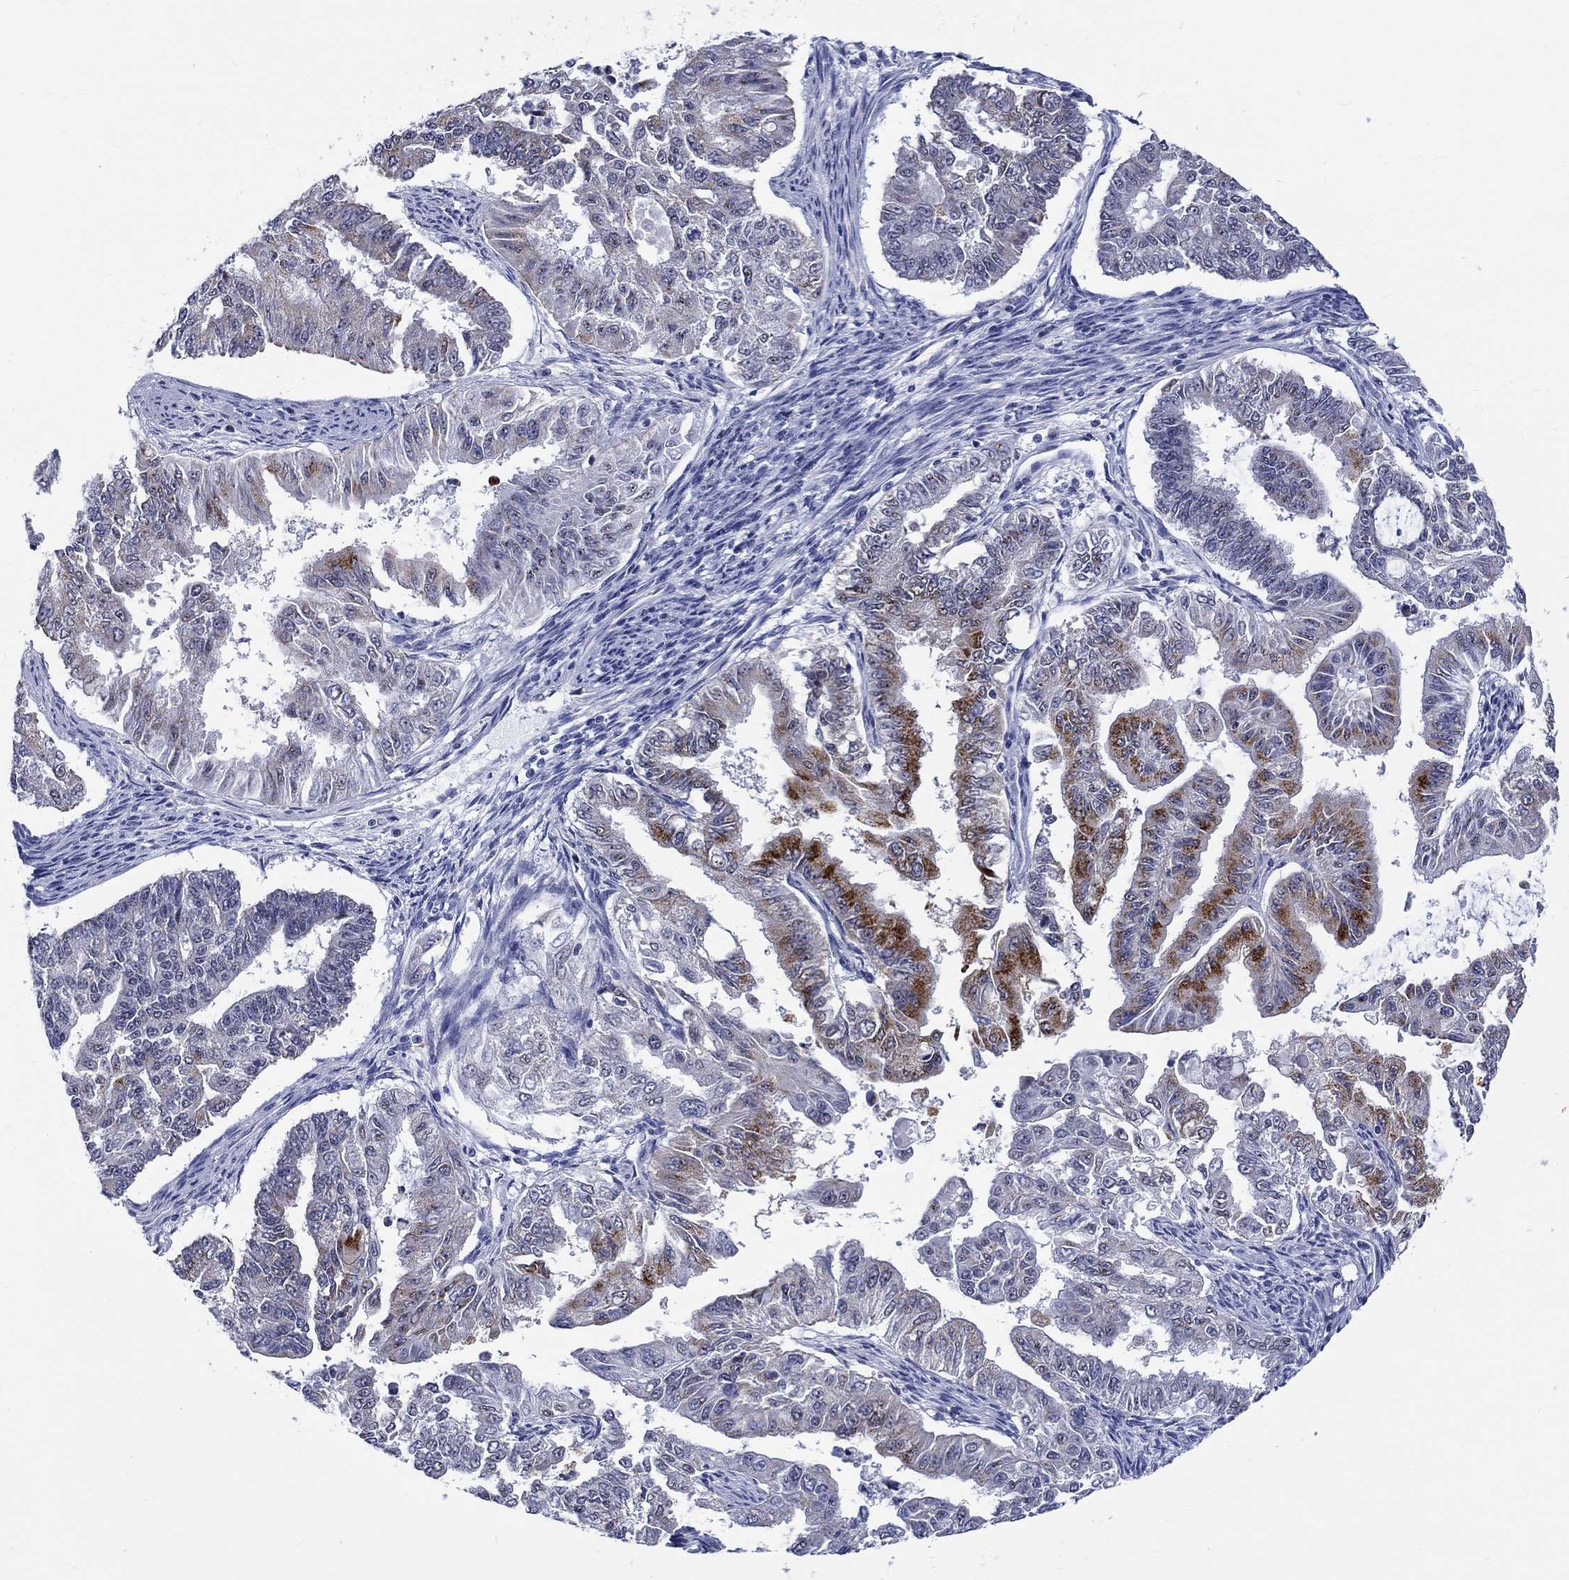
{"staining": {"intensity": "strong", "quantity": "<25%", "location": "cytoplasmic/membranous"}, "tissue": "endometrial cancer", "cell_type": "Tumor cells", "image_type": "cancer", "snomed": [{"axis": "morphology", "description": "Adenocarcinoma, NOS"}, {"axis": "topography", "description": "Uterus"}], "caption": "An IHC histopathology image of tumor tissue is shown. Protein staining in brown highlights strong cytoplasmic/membranous positivity in endometrial cancer within tumor cells.", "gene": "ST6GALNAC1", "patient": {"sex": "female", "age": 59}}